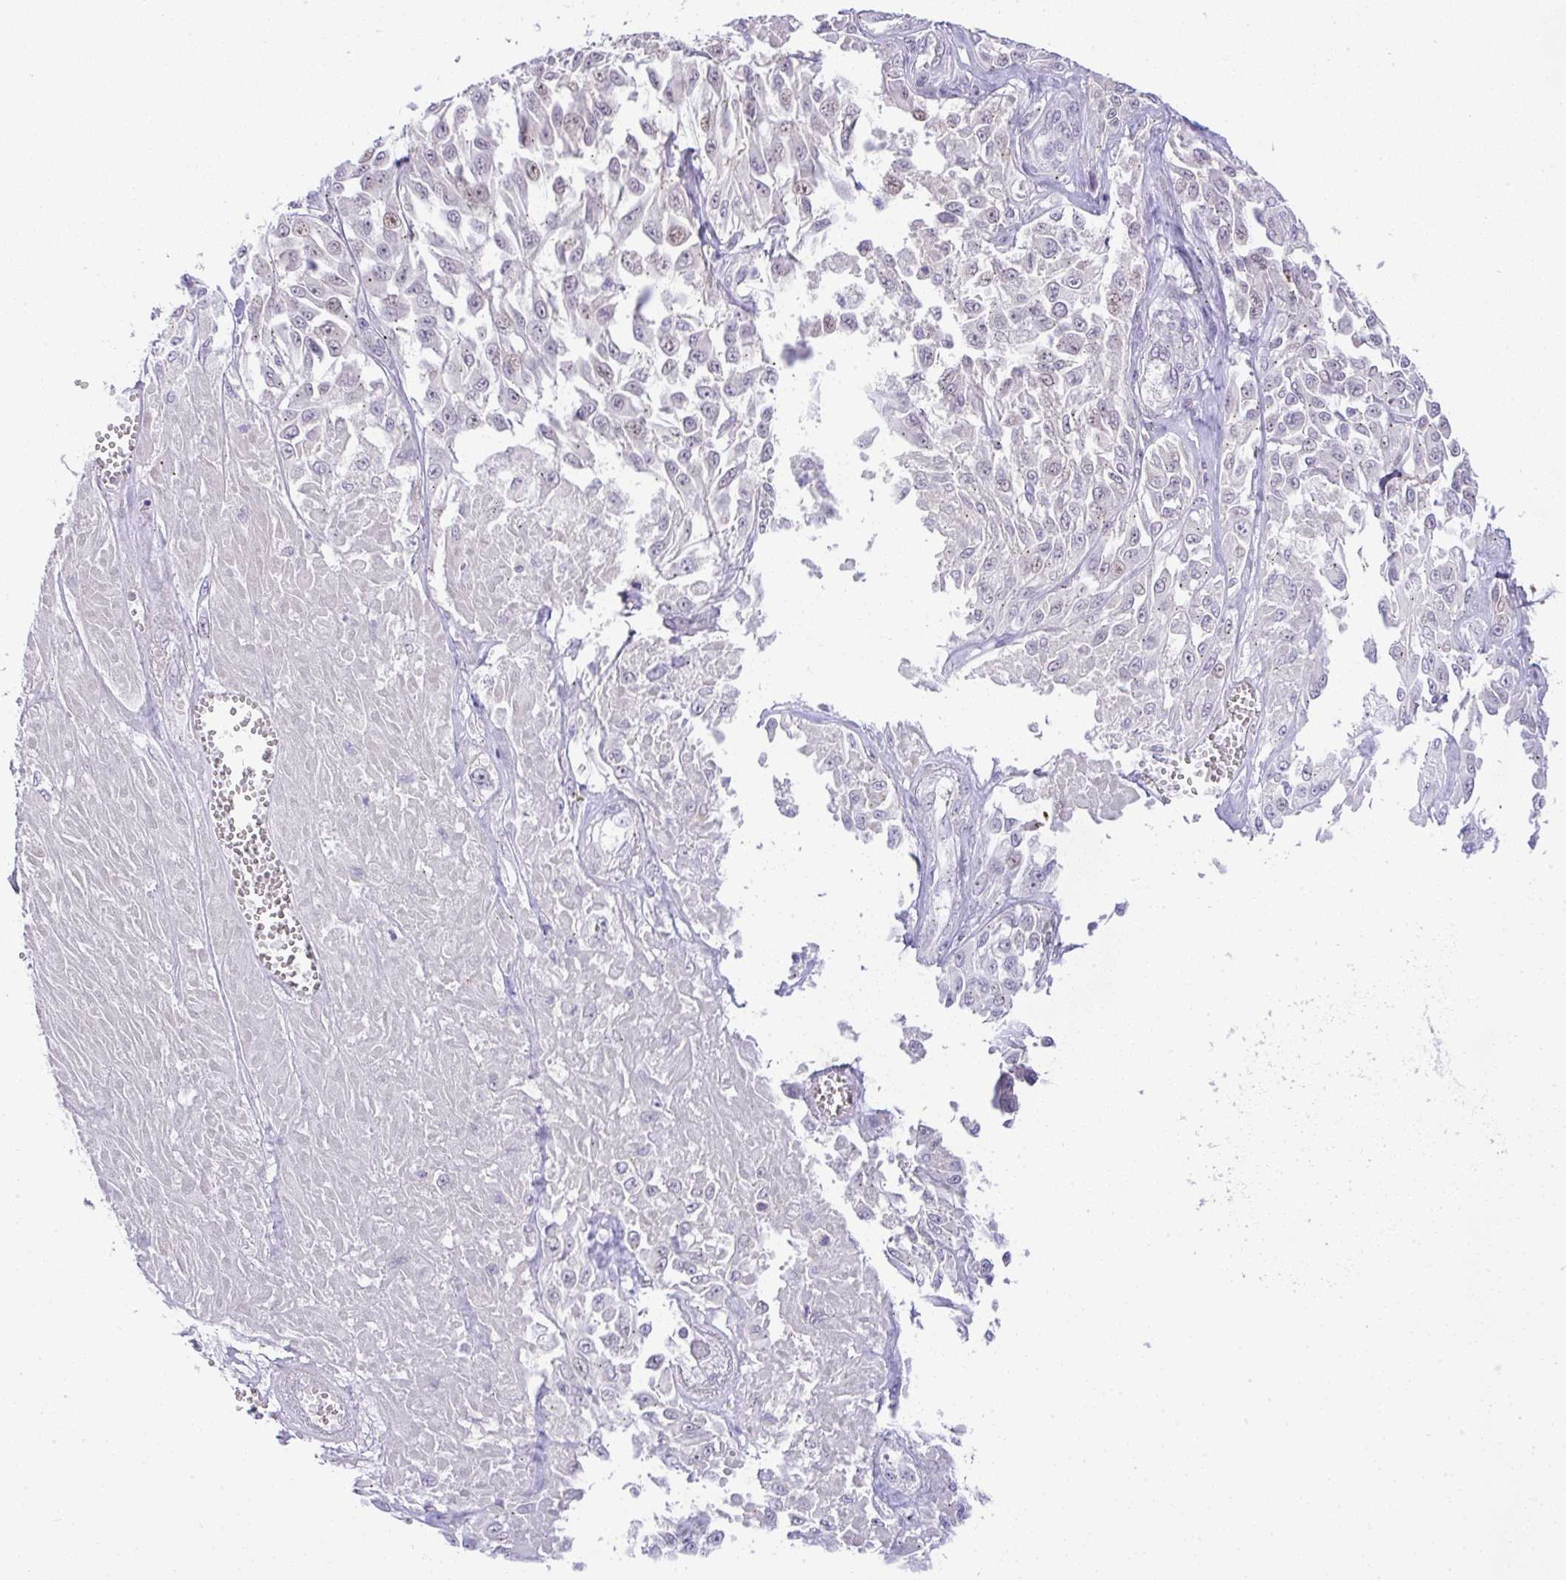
{"staining": {"intensity": "weak", "quantity": "25%-75%", "location": "cytoplasmic/membranous"}, "tissue": "melanoma", "cell_type": "Tumor cells", "image_type": "cancer", "snomed": [{"axis": "morphology", "description": "Malignant melanoma, NOS"}, {"axis": "topography", "description": "Skin"}], "caption": "Protein staining by IHC reveals weak cytoplasmic/membranous staining in approximately 25%-75% of tumor cells in malignant melanoma.", "gene": "FAM177A1", "patient": {"sex": "male", "age": 94}}